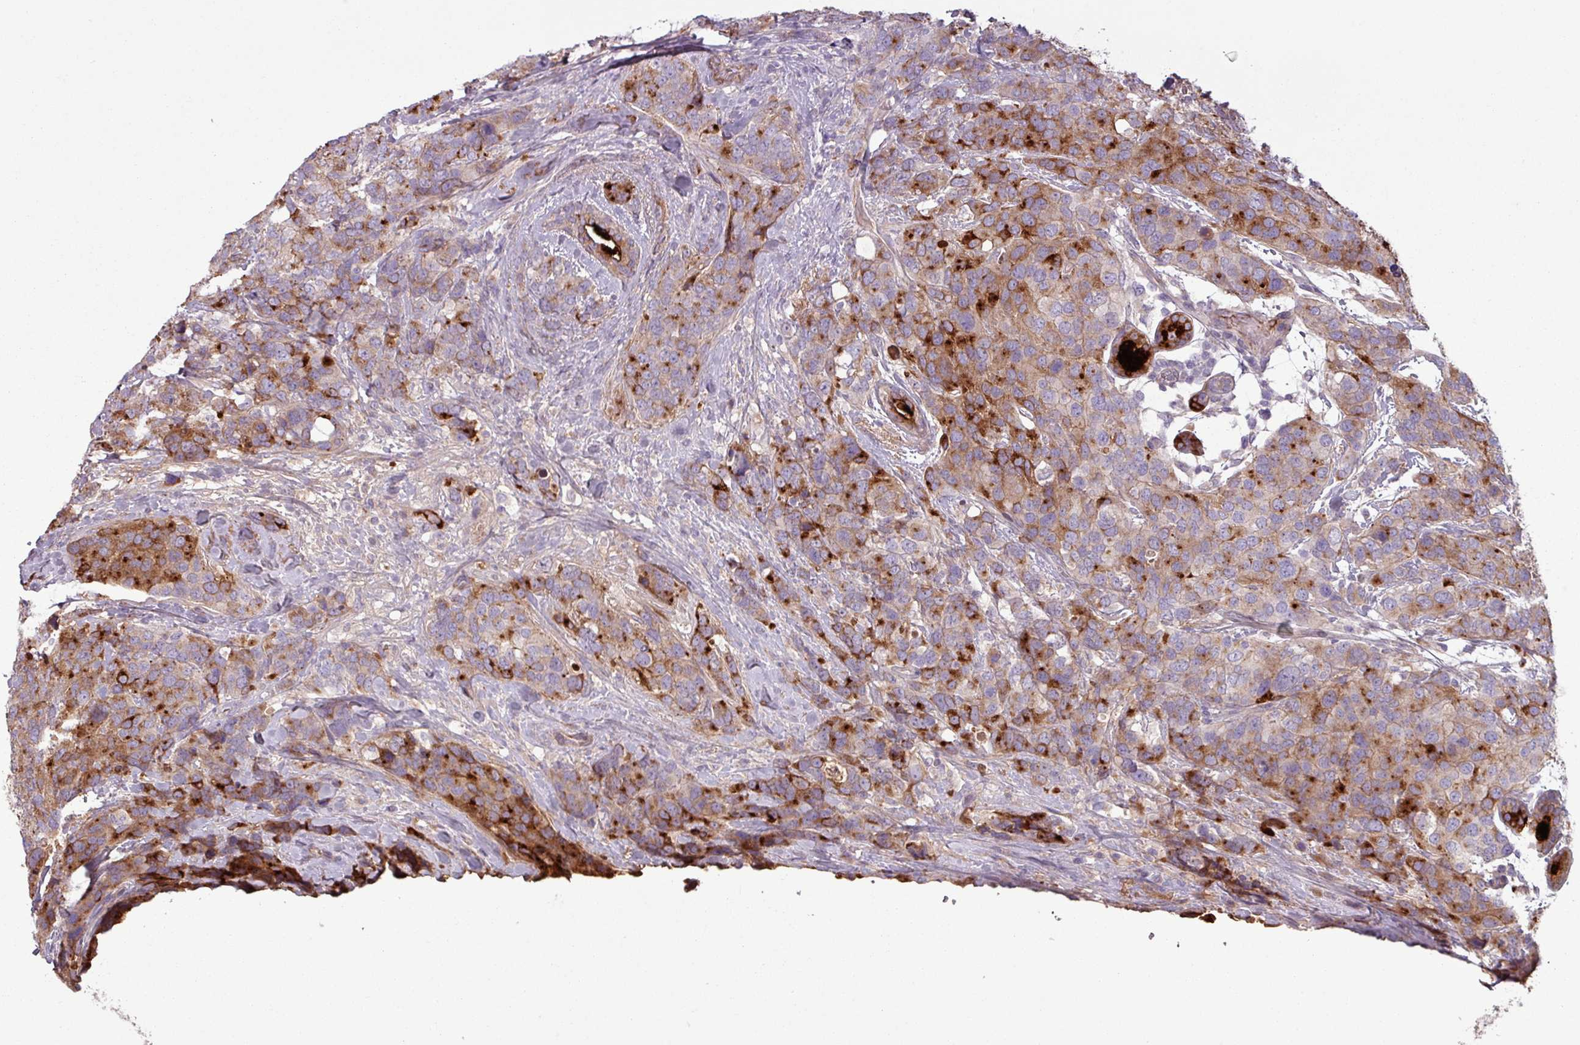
{"staining": {"intensity": "strong", "quantity": "<25%", "location": "cytoplasmic/membranous"}, "tissue": "breast cancer", "cell_type": "Tumor cells", "image_type": "cancer", "snomed": [{"axis": "morphology", "description": "Lobular carcinoma"}, {"axis": "topography", "description": "Breast"}], "caption": "Protein staining displays strong cytoplasmic/membranous positivity in about <25% of tumor cells in breast cancer. (Brightfield microscopy of DAB IHC at high magnification).", "gene": "C4B", "patient": {"sex": "female", "age": 59}}